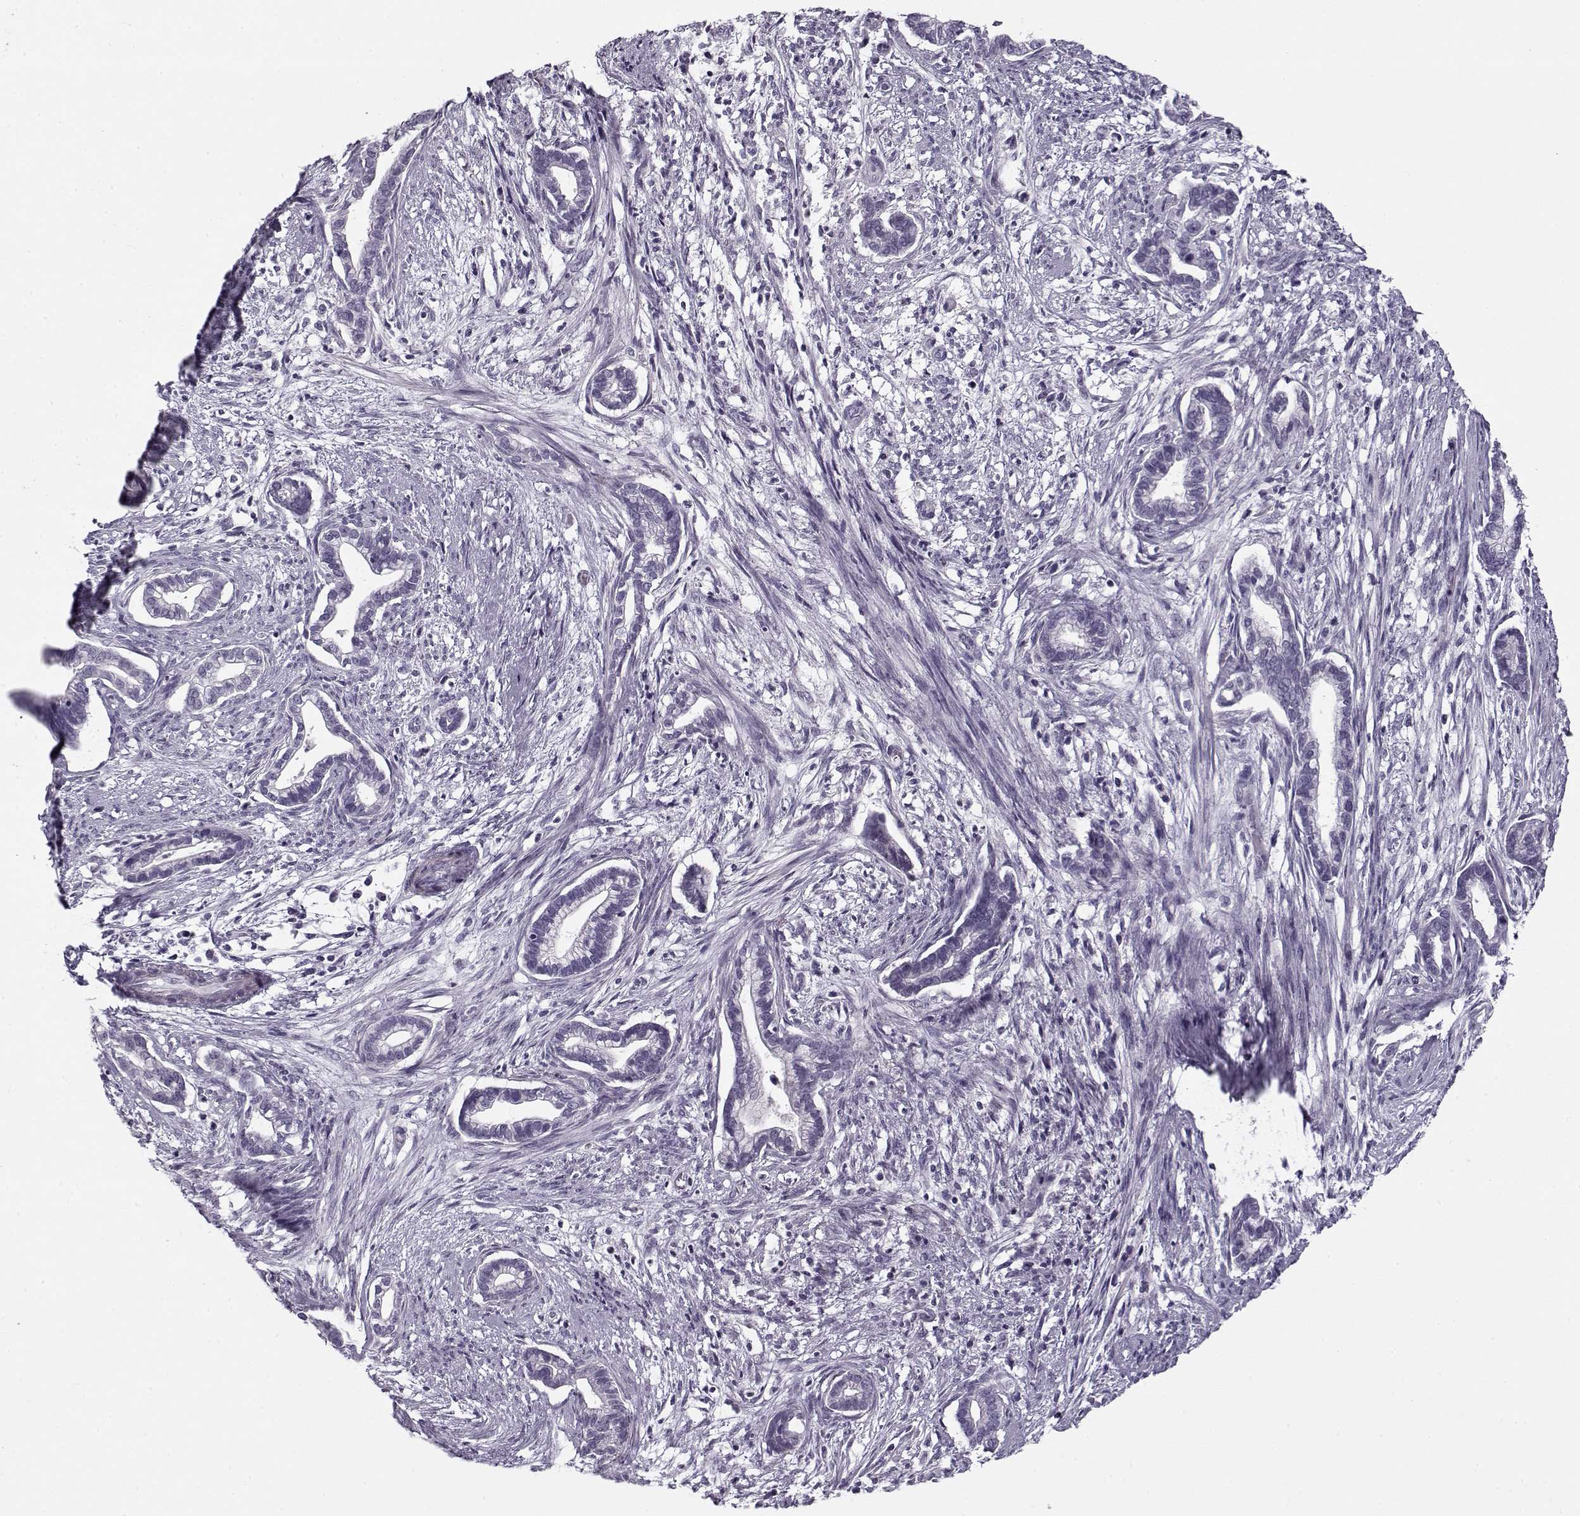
{"staining": {"intensity": "negative", "quantity": "none", "location": "none"}, "tissue": "cervical cancer", "cell_type": "Tumor cells", "image_type": "cancer", "snomed": [{"axis": "morphology", "description": "Adenocarcinoma, NOS"}, {"axis": "topography", "description": "Cervix"}], "caption": "High magnification brightfield microscopy of cervical cancer (adenocarcinoma) stained with DAB (3,3'-diaminobenzidine) (brown) and counterstained with hematoxylin (blue): tumor cells show no significant expression.", "gene": "PNMT", "patient": {"sex": "female", "age": 62}}